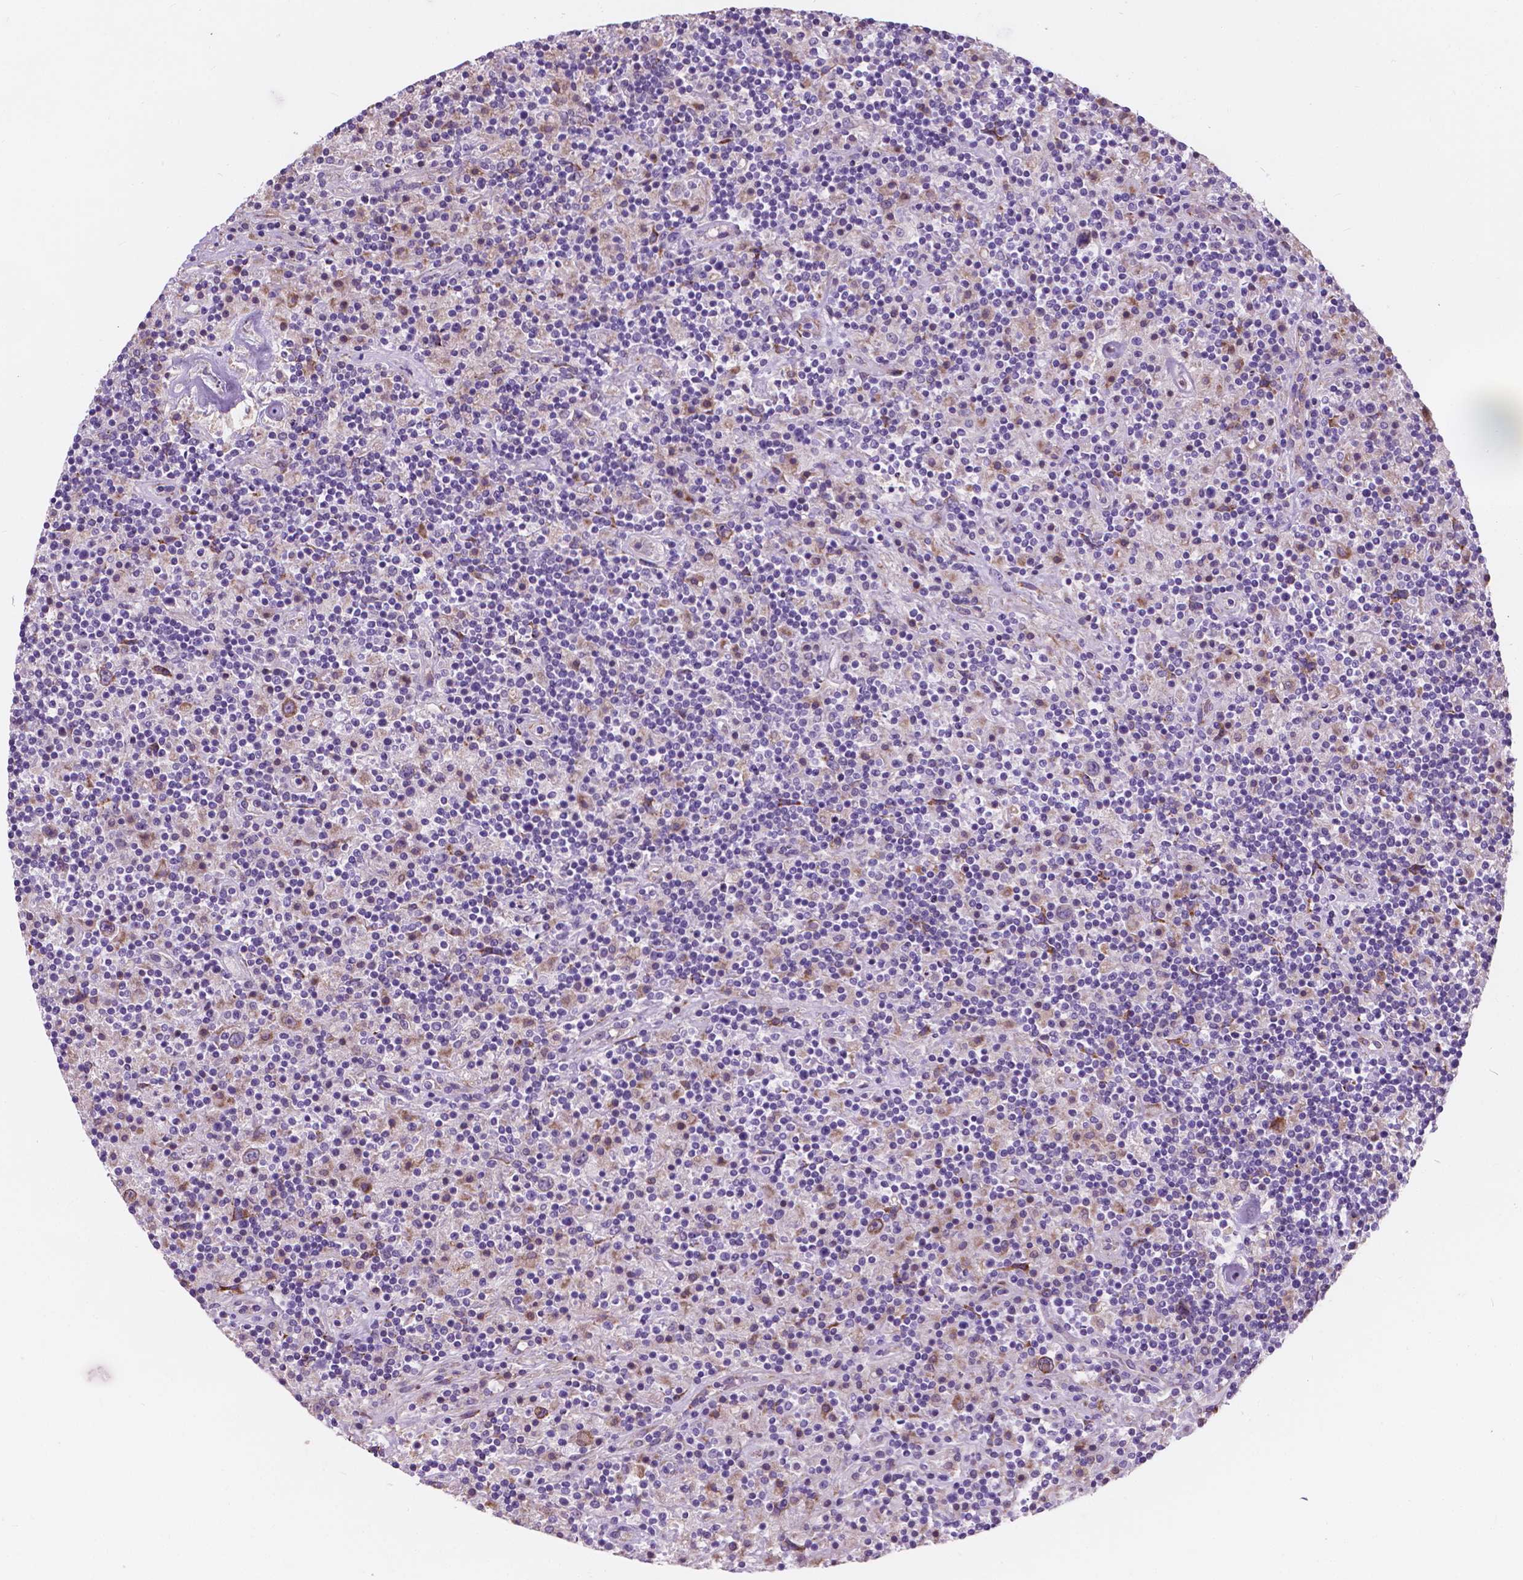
{"staining": {"intensity": "moderate", "quantity": "25%-75%", "location": "cytoplasmic/membranous"}, "tissue": "lymphoma", "cell_type": "Tumor cells", "image_type": "cancer", "snomed": [{"axis": "morphology", "description": "Hodgkin's disease, NOS"}, {"axis": "topography", "description": "Lymph node"}], "caption": "Immunohistochemistry image of neoplastic tissue: human Hodgkin's disease stained using IHC shows medium levels of moderate protein expression localized specifically in the cytoplasmic/membranous of tumor cells, appearing as a cytoplasmic/membranous brown color.", "gene": "IREB2", "patient": {"sex": "male", "age": 70}}